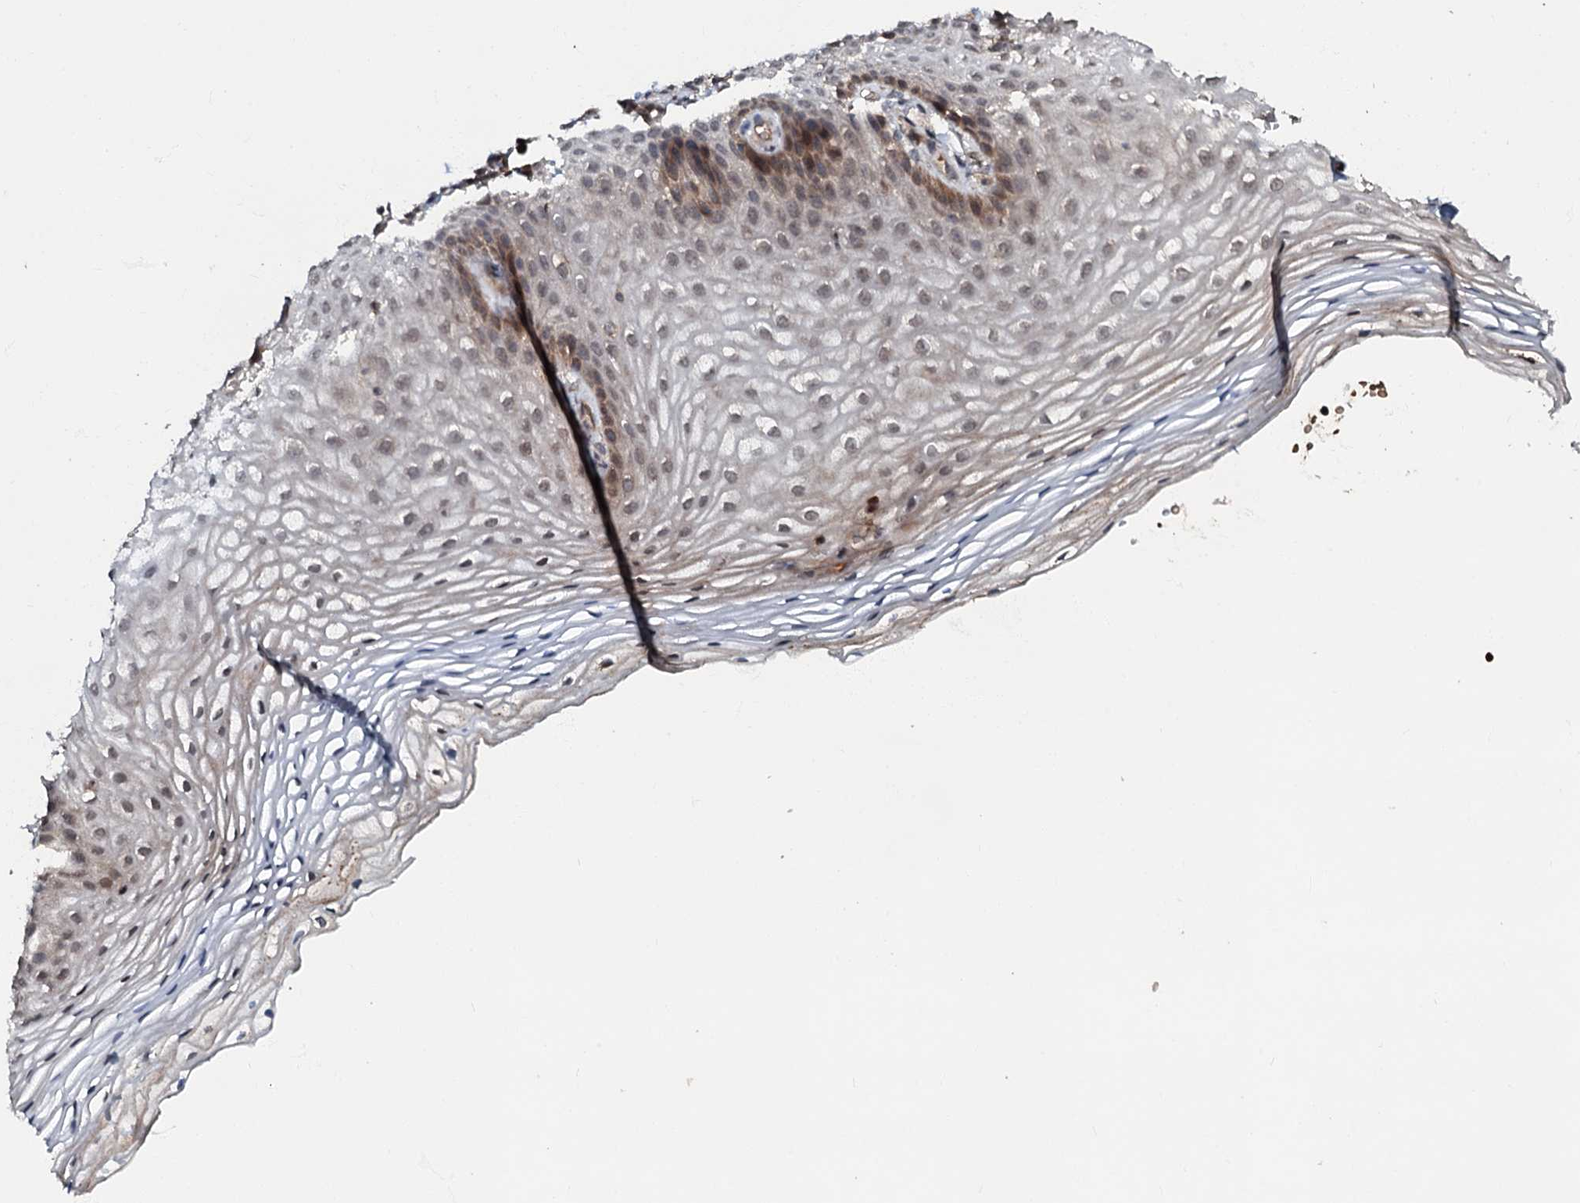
{"staining": {"intensity": "moderate", "quantity": "<25%", "location": "cytoplasmic/membranous,nuclear"}, "tissue": "vagina", "cell_type": "Squamous epithelial cells", "image_type": "normal", "snomed": [{"axis": "morphology", "description": "Normal tissue, NOS"}, {"axis": "topography", "description": "Vagina"}], "caption": "About <25% of squamous epithelial cells in normal human vagina exhibit moderate cytoplasmic/membranous,nuclear protein staining as visualized by brown immunohistochemical staining.", "gene": "MANSC4", "patient": {"sex": "female", "age": 60}}